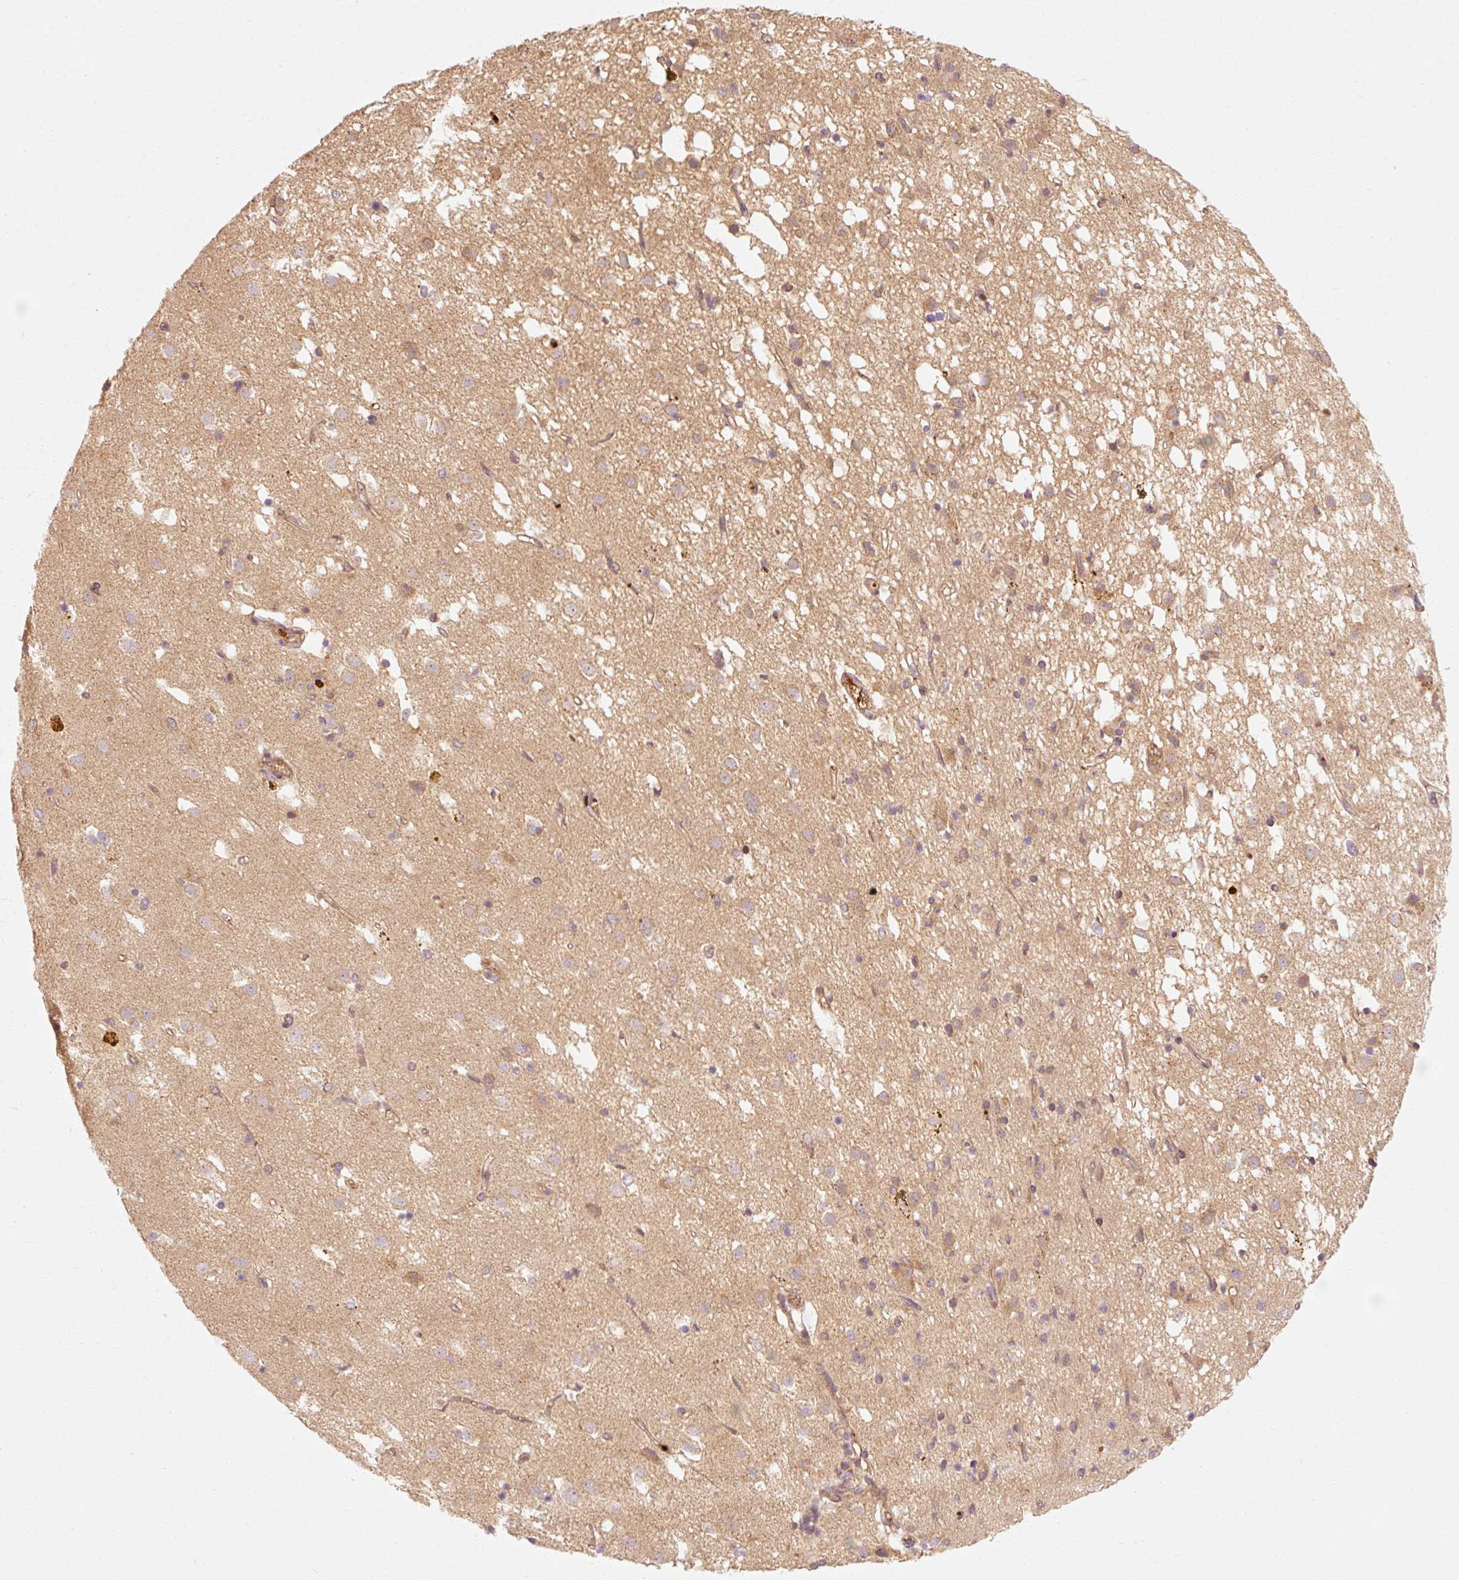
{"staining": {"intensity": "weak", "quantity": "<25%", "location": "cytoplasmic/membranous"}, "tissue": "caudate", "cell_type": "Glial cells", "image_type": "normal", "snomed": [{"axis": "morphology", "description": "Normal tissue, NOS"}, {"axis": "topography", "description": "Lateral ventricle wall"}], "caption": "Immunohistochemistry (IHC) of normal human caudate shows no expression in glial cells.", "gene": "CTNNA1", "patient": {"sex": "male", "age": 58}}